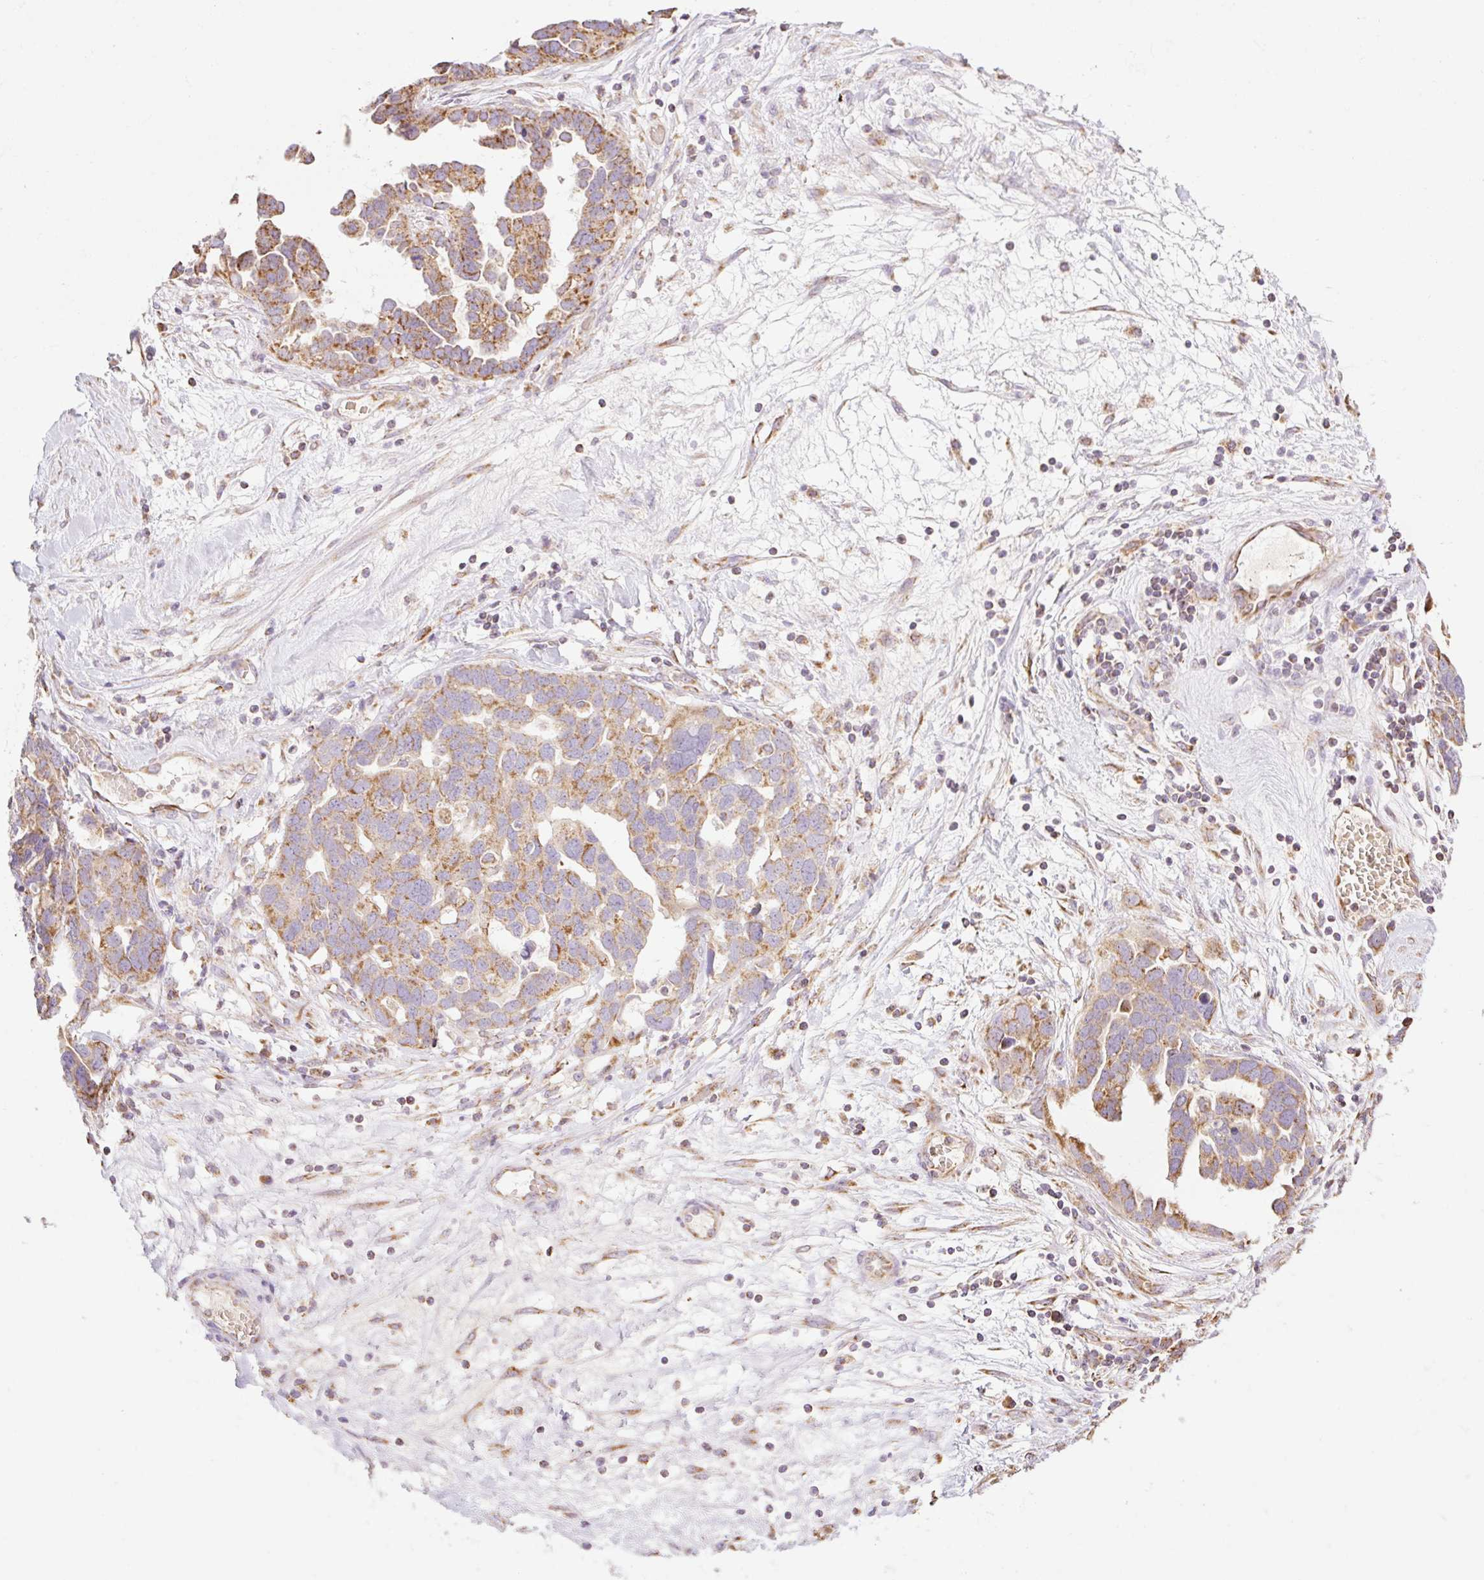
{"staining": {"intensity": "moderate", "quantity": "25%-75%", "location": "cytoplasmic/membranous"}, "tissue": "ovarian cancer", "cell_type": "Tumor cells", "image_type": "cancer", "snomed": [{"axis": "morphology", "description": "Cystadenocarcinoma, serous, NOS"}, {"axis": "topography", "description": "Ovary"}], "caption": "The histopathology image shows staining of ovarian cancer, revealing moderate cytoplasmic/membranous protein expression (brown color) within tumor cells.", "gene": "GOSR2", "patient": {"sex": "female", "age": 54}}